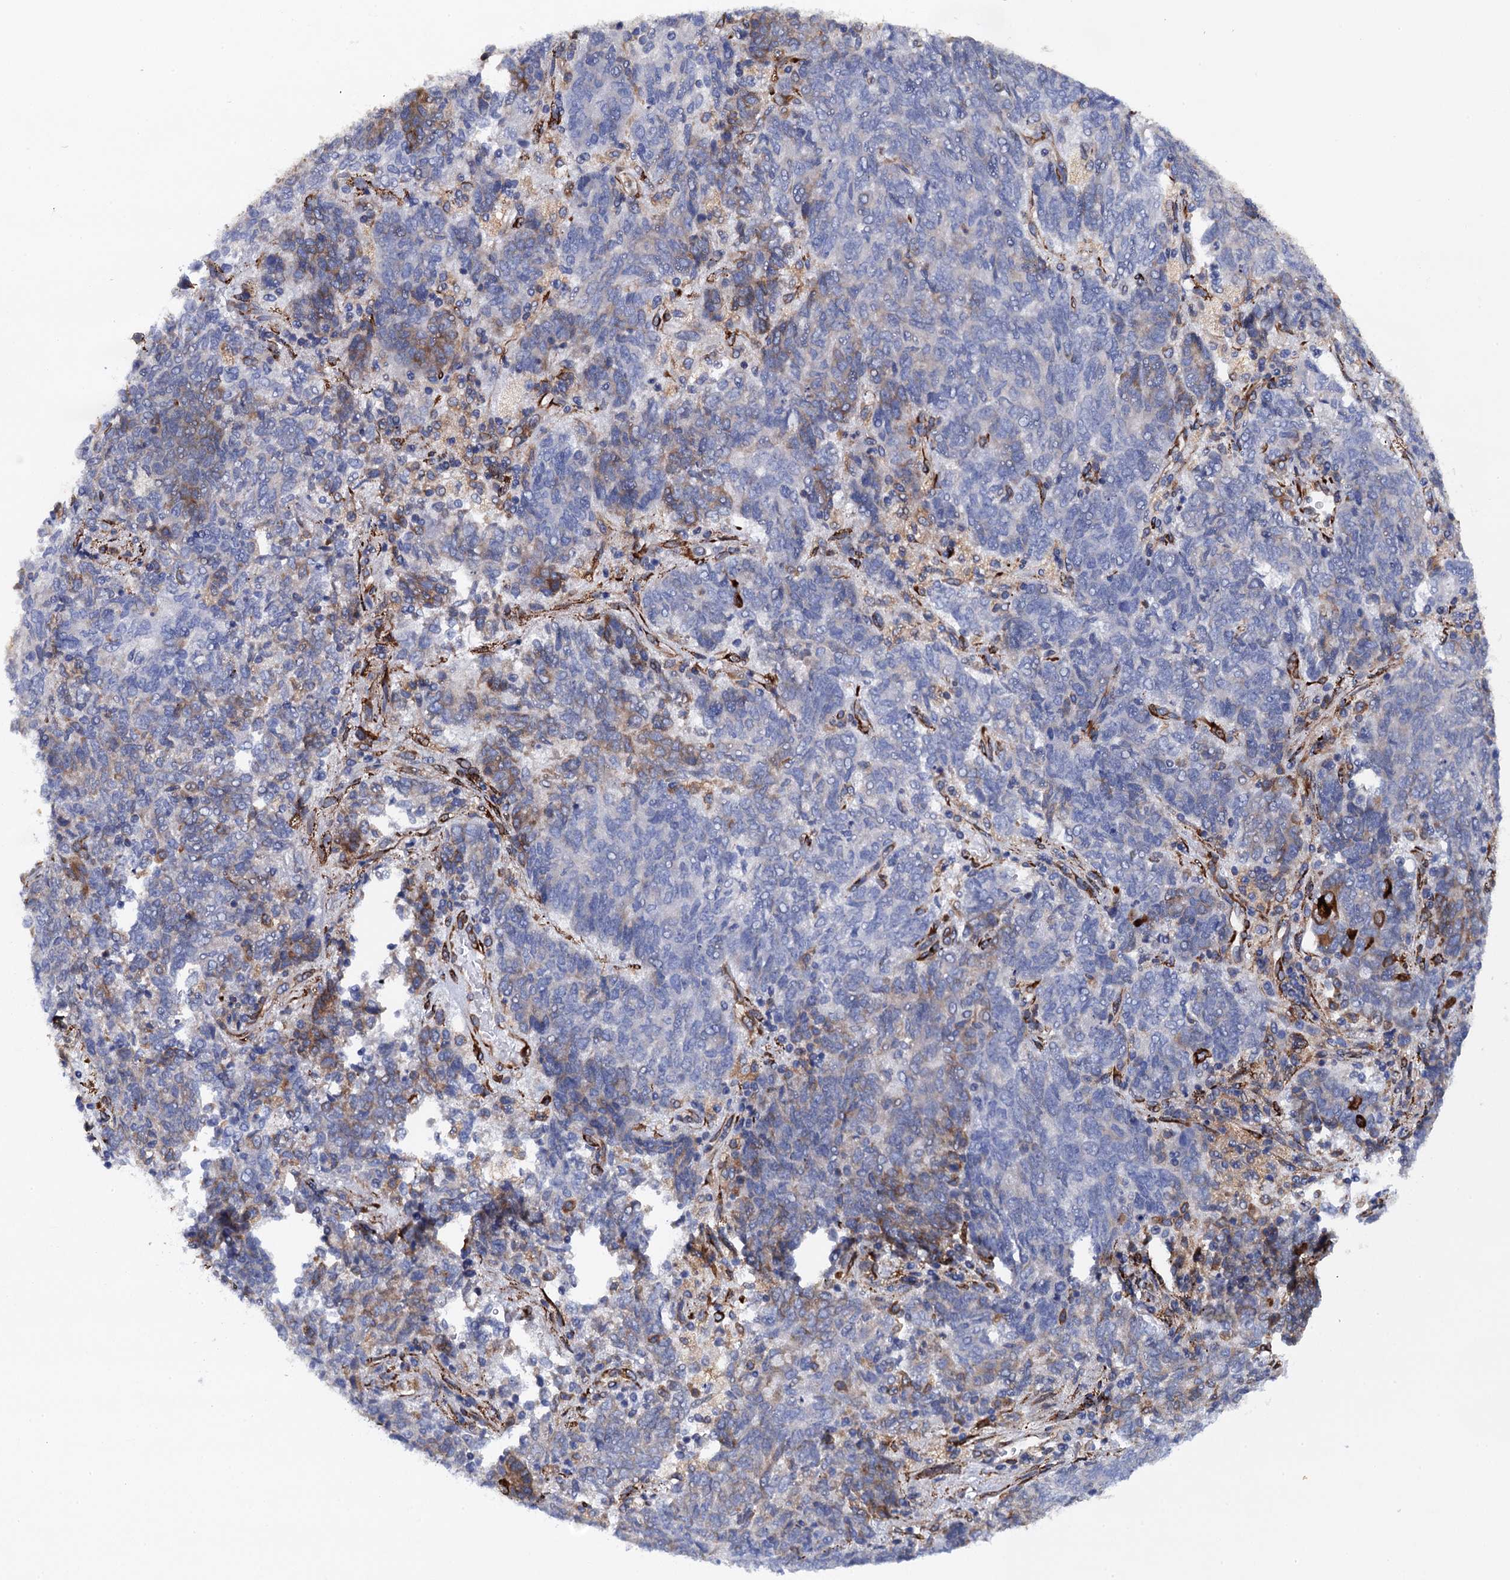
{"staining": {"intensity": "moderate", "quantity": "<25%", "location": "cytoplasmic/membranous"}, "tissue": "endometrial cancer", "cell_type": "Tumor cells", "image_type": "cancer", "snomed": [{"axis": "morphology", "description": "Adenocarcinoma, NOS"}, {"axis": "topography", "description": "Endometrium"}], "caption": "Endometrial adenocarcinoma stained with immunohistochemistry (IHC) demonstrates moderate cytoplasmic/membranous staining in about <25% of tumor cells. (brown staining indicates protein expression, while blue staining denotes nuclei).", "gene": "POGLUT3", "patient": {"sex": "female", "age": 80}}